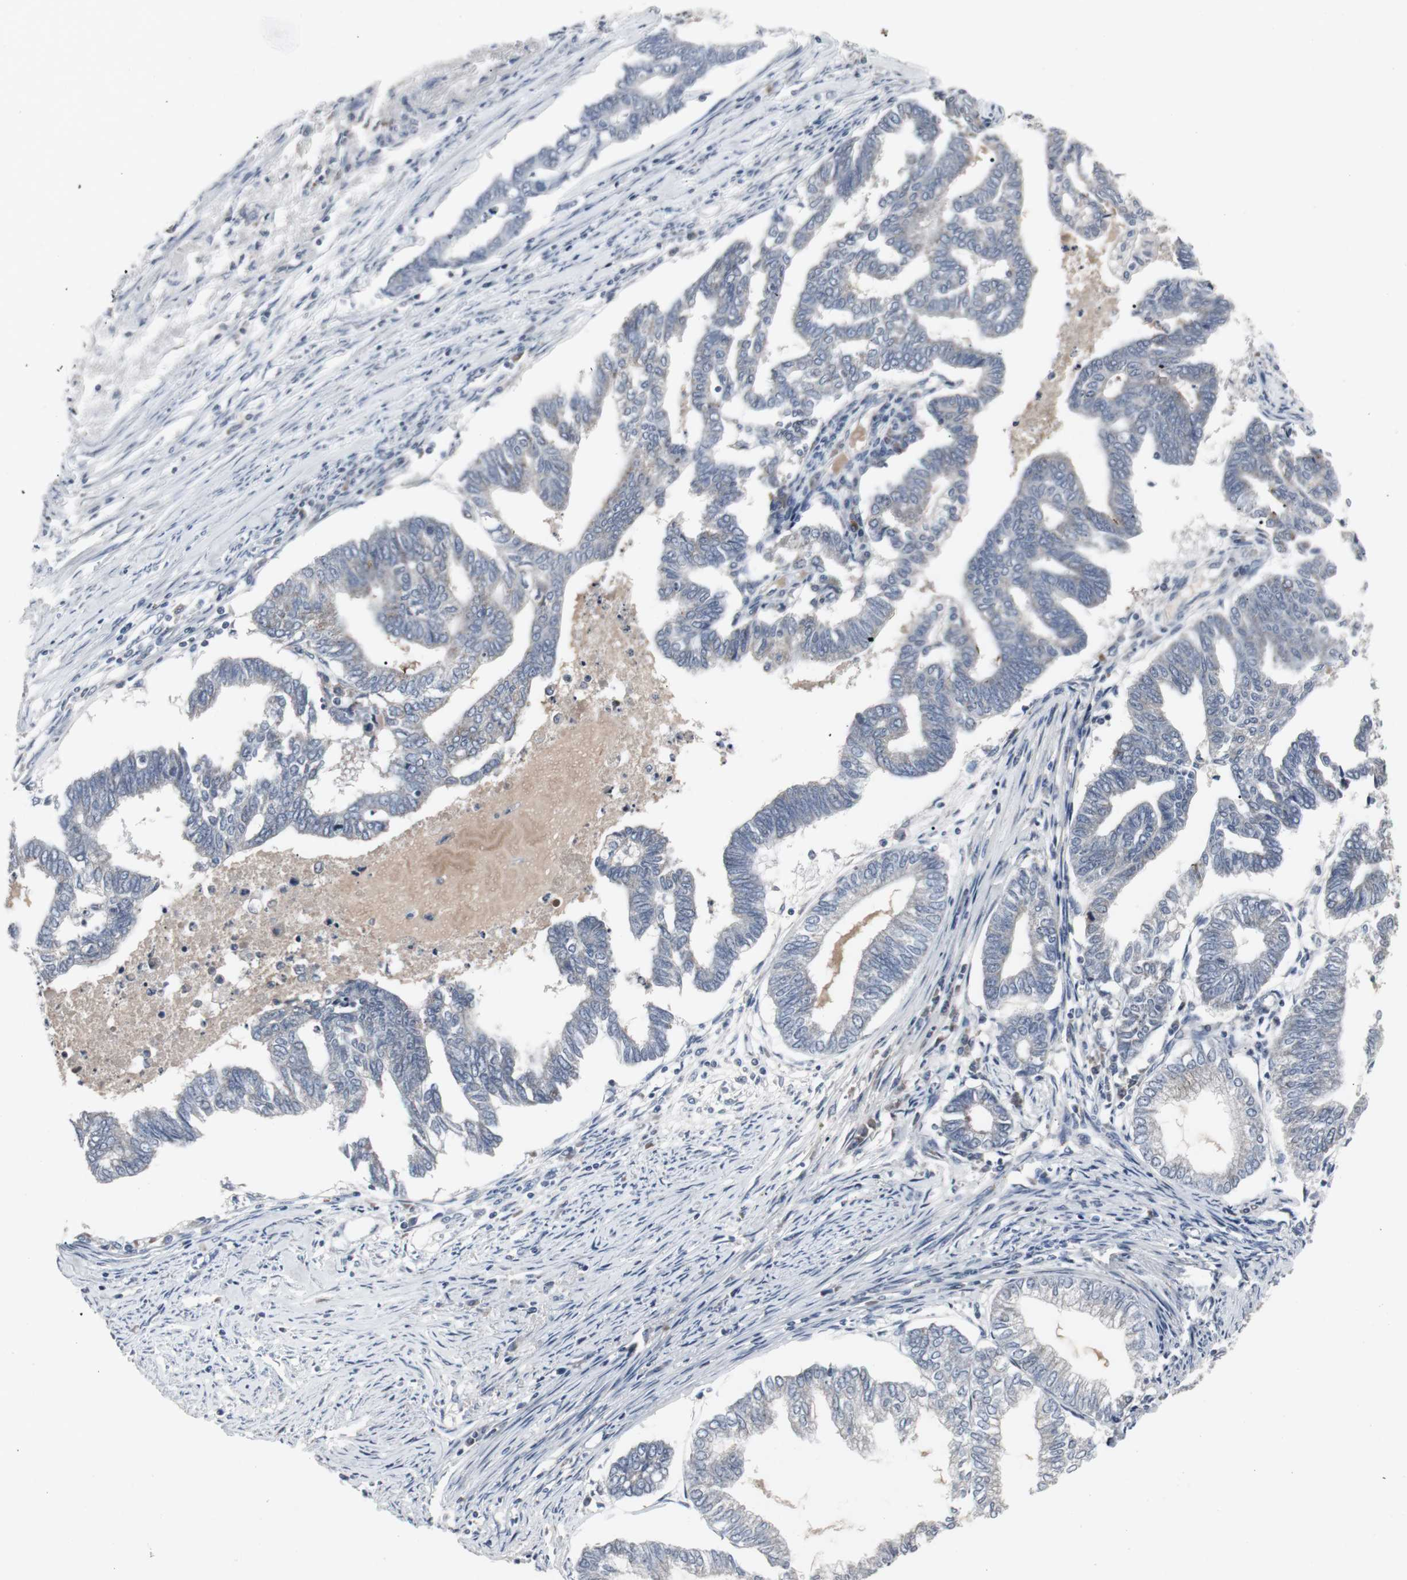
{"staining": {"intensity": "weak", "quantity": "25%-75%", "location": "cytoplasmic/membranous"}, "tissue": "endometrial cancer", "cell_type": "Tumor cells", "image_type": "cancer", "snomed": [{"axis": "morphology", "description": "Adenocarcinoma, NOS"}, {"axis": "topography", "description": "Endometrium"}], "caption": "Weak cytoplasmic/membranous positivity for a protein is identified in about 25%-75% of tumor cells of adenocarcinoma (endometrial) using immunohistochemistry.", "gene": "ACAA1", "patient": {"sex": "female", "age": 79}}